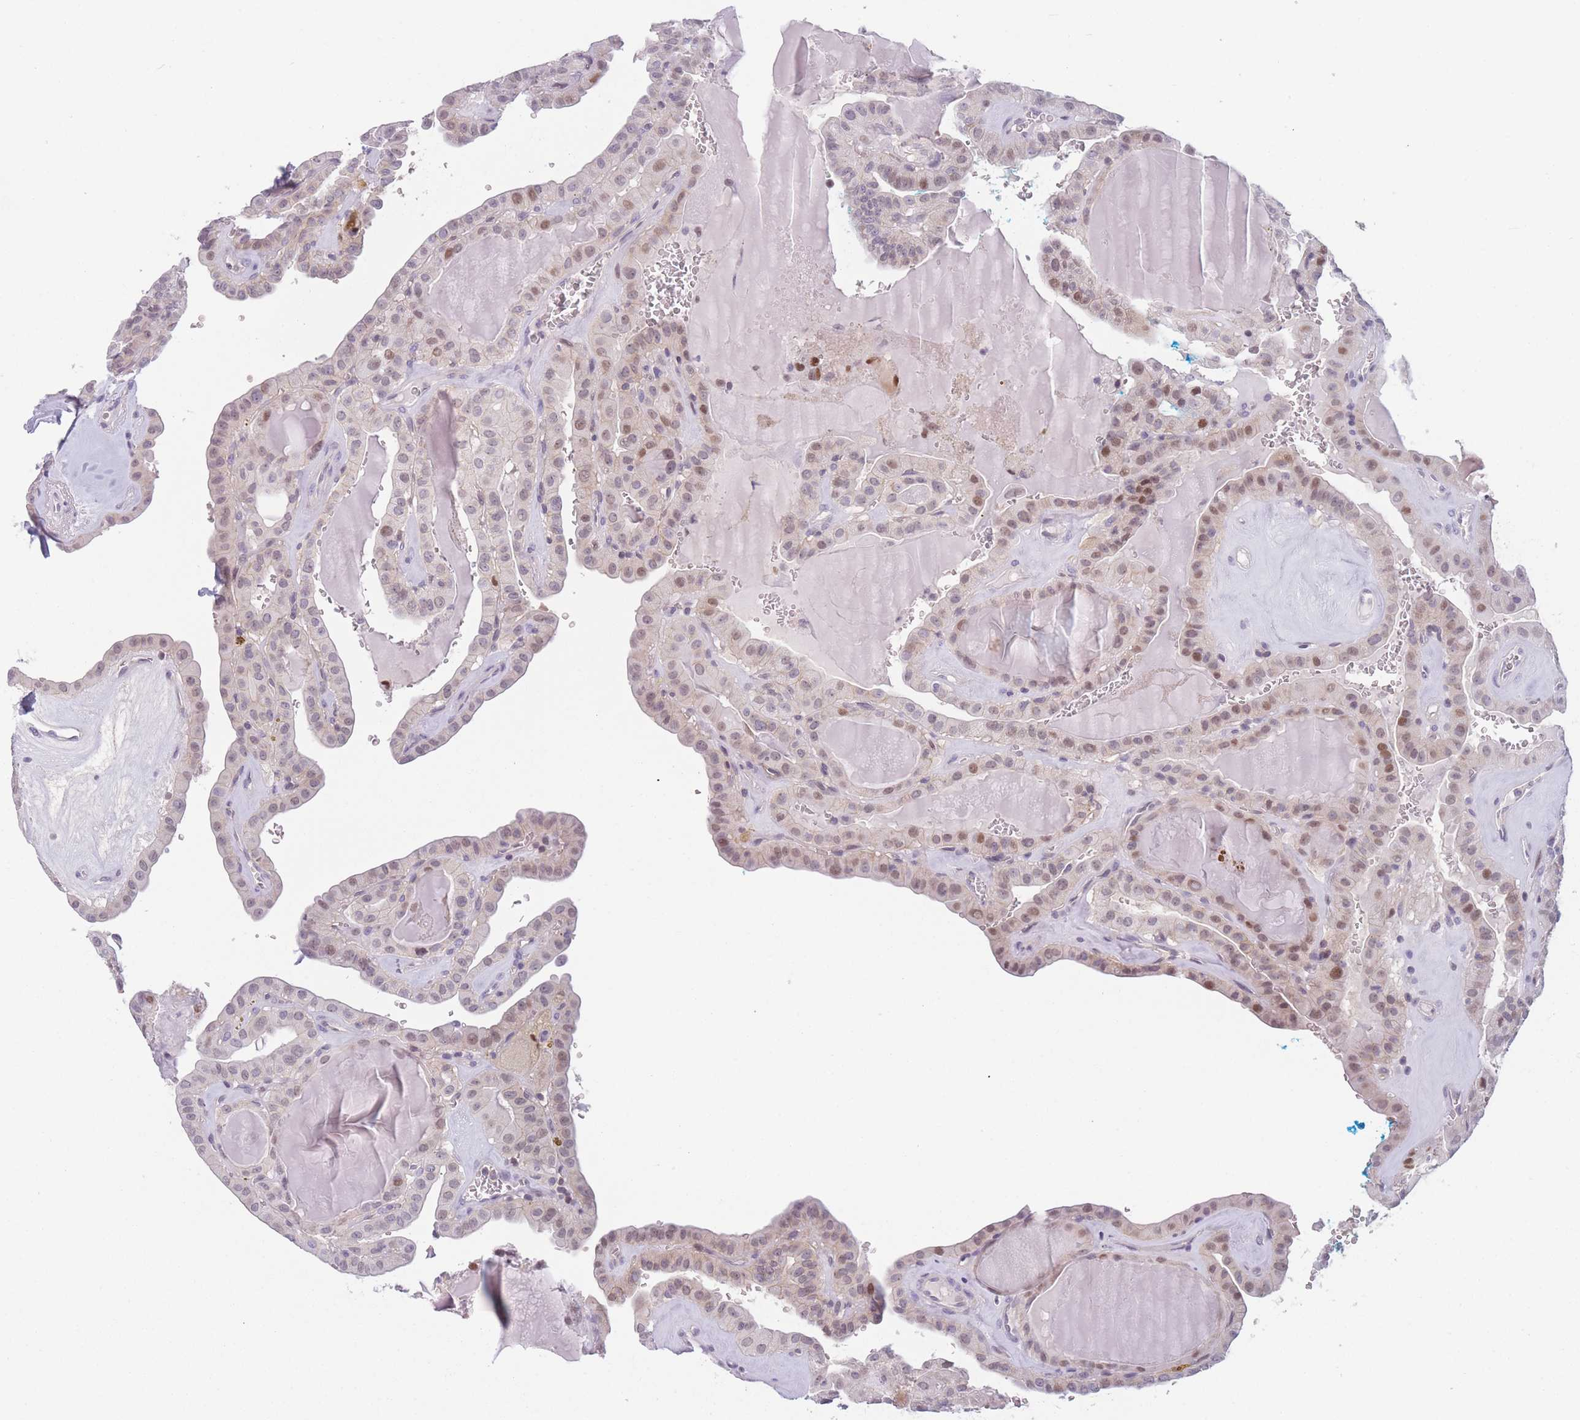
{"staining": {"intensity": "moderate", "quantity": "25%-75%", "location": "nuclear"}, "tissue": "thyroid cancer", "cell_type": "Tumor cells", "image_type": "cancer", "snomed": [{"axis": "morphology", "description": "Papillary adenocarcinoma, NOS"}, {"axis": "topography", "description": "Thyroid gland"}], "caption": "The photomicrograph shows staining of thyroid cancer, revealing moderate nuclear protein positivity (brown color) within tumor cells. The staining was performed using DAB (3,3'-diaminobenzidine), with brown indicating positive protein expression. Nuclei are stained blue with hematoxylin.", "gene": "ZNF439", "patient": {"sex": "male", "age": 52}}